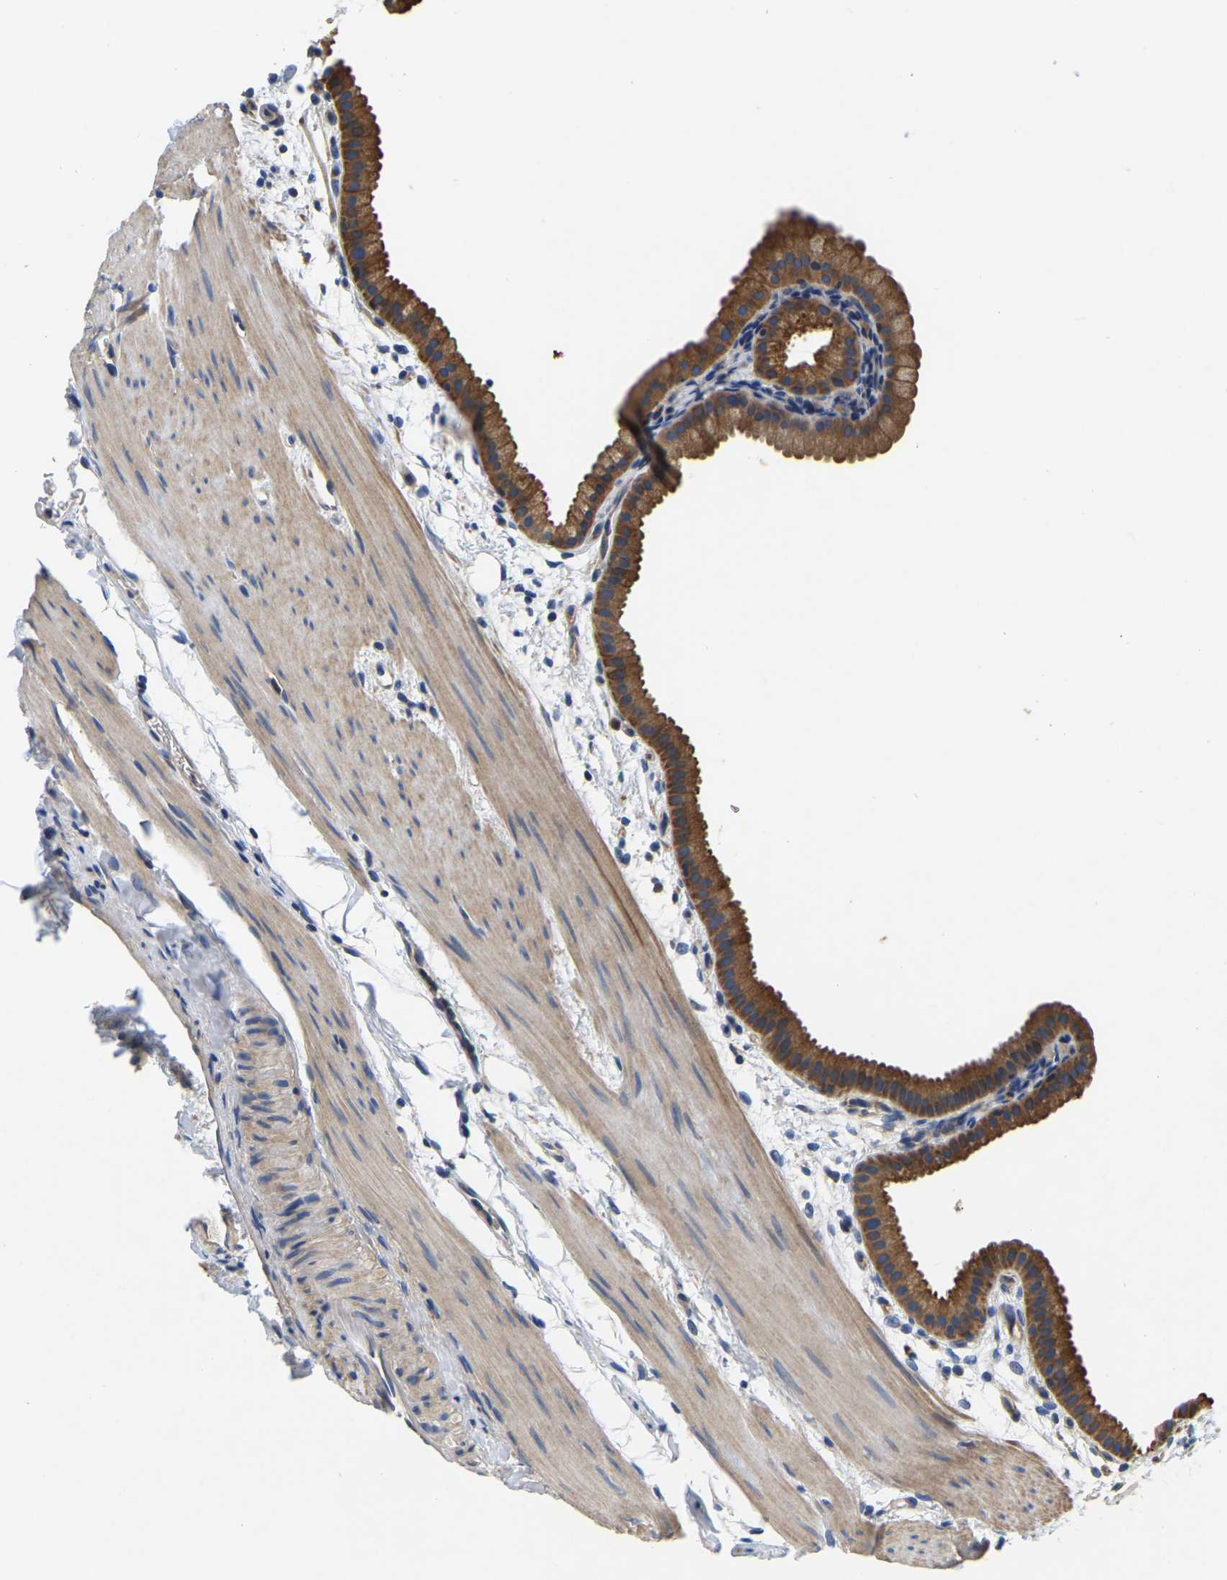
{"staining": {"intensity": "strong", "quantity": ">75%", "location": "cytoplasmic/membranous"}, "tissue": "gallbladder", "cell_type": "Glandular cells", "image_type": "normal", "snomed": [{"axis": "morphology", "description": "Normal tissue, NOS"}, {"axis": "topography", "description": "Gallbladder"}], "caption": "A high amount of strong cytoplasmic/membranous staining is appreciated in about >75% of glandular cells in benign gallbladder. (Stains: DAB (3,3'-diaminobenzidine) in brown, nuclei in blue, Microscopy: brightfield microscopy at high magnification).", "gene": "GARS1", "patient": {"sex": "female", "age": 64}}